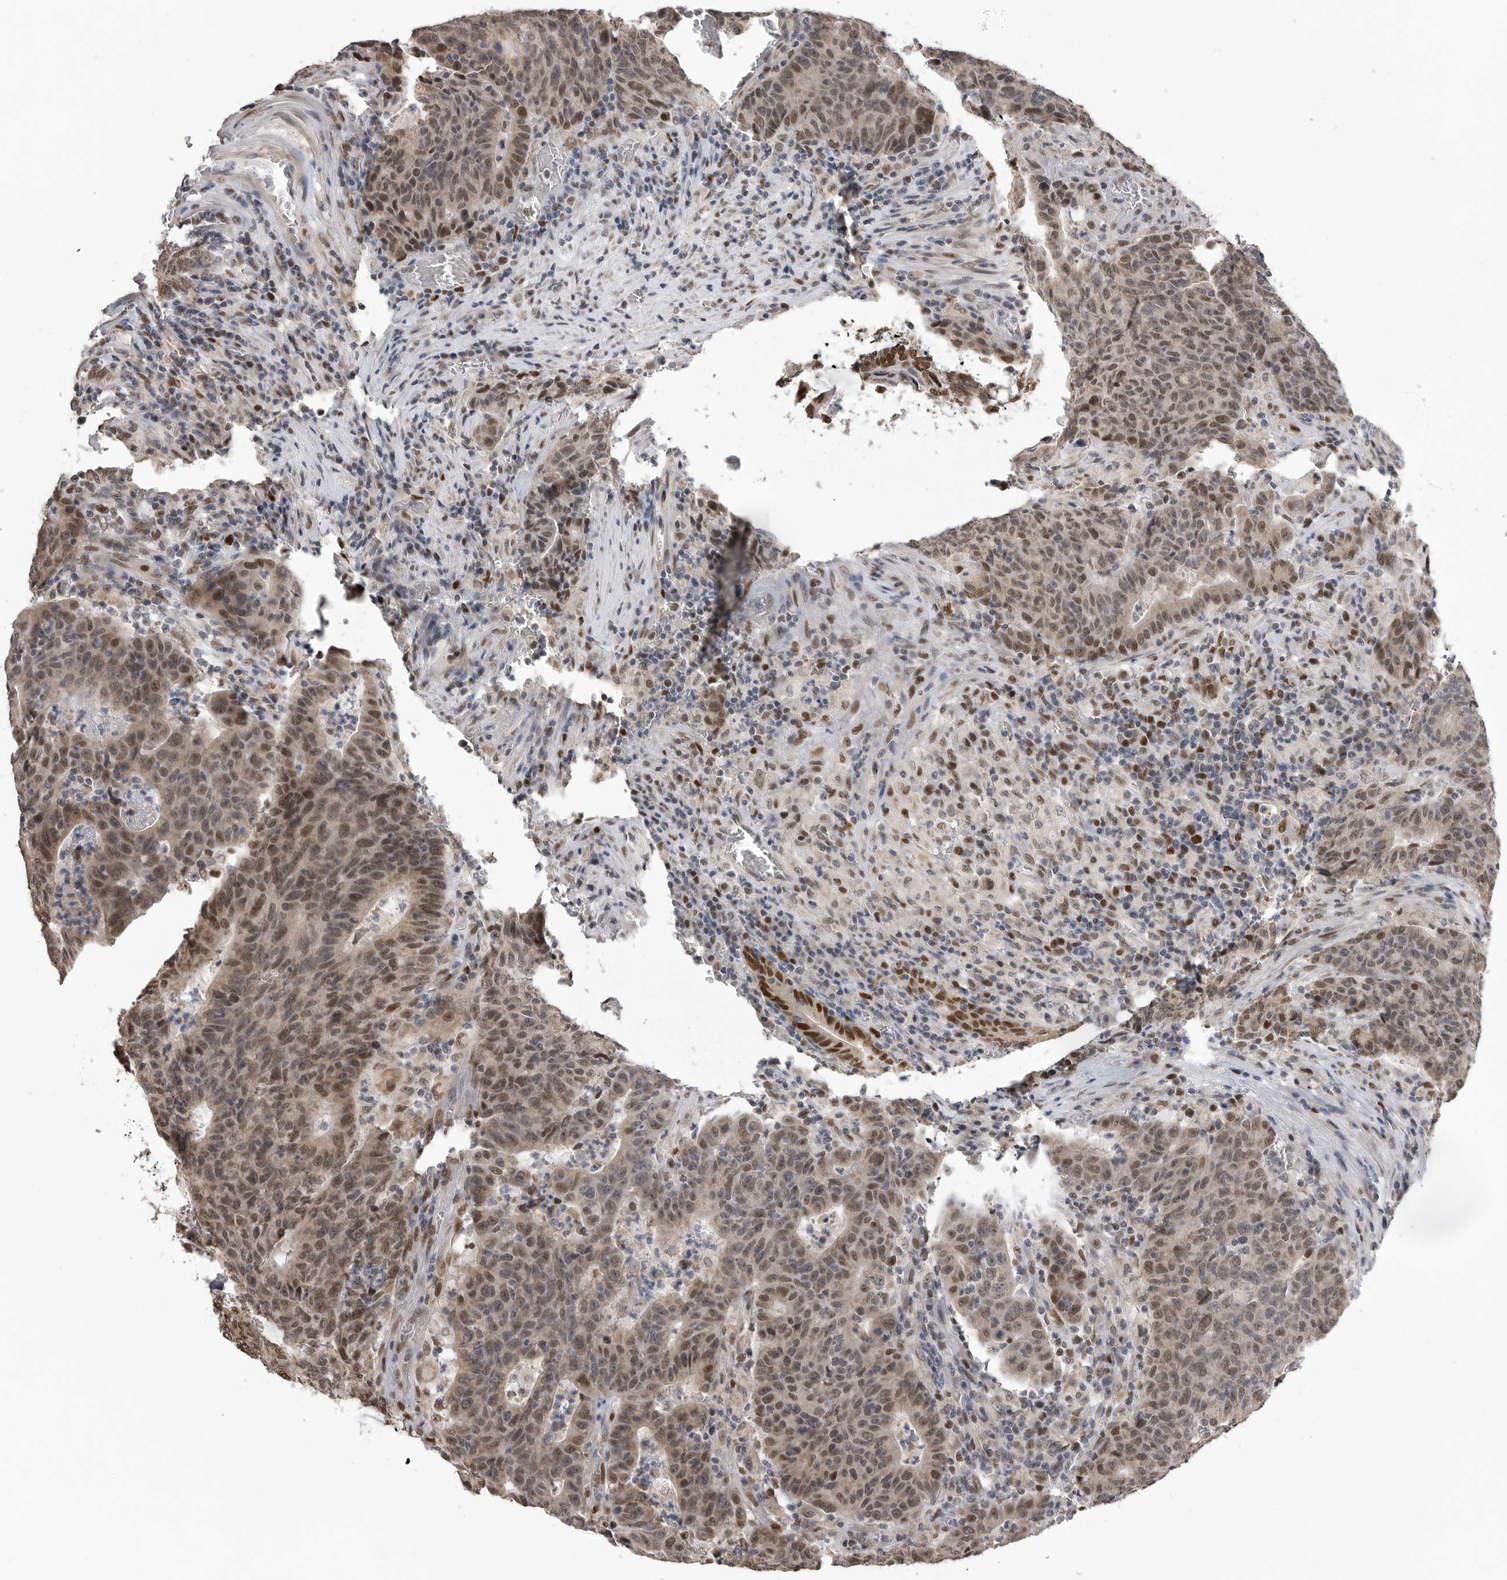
{"staining": {"intensity": "moderate", "quantity": ">75%", "location": "cytoplasmic/membranous,nuclear"}, "tissue": "colorectal cancer", "cell_type": "Tumor cells", "image_type": "cancer", "snomed": [{"axis": "morphology", "description": "Adenocarcinoma, NOS"}, {"axis": "topography", "description": "Colon"}], "caption": "This photomicrograph displays colorectal adenocarcinoma stained with immunohistochemistry (IHC) to label a protein in brown. The cytoplasmic/membranous and nuclear of tumor cells show moderate positivity for the protein. Nuclei are counter-stained blue.", "gene": "SMARCC1", "patient": {"sex": "female", "age": 75}}